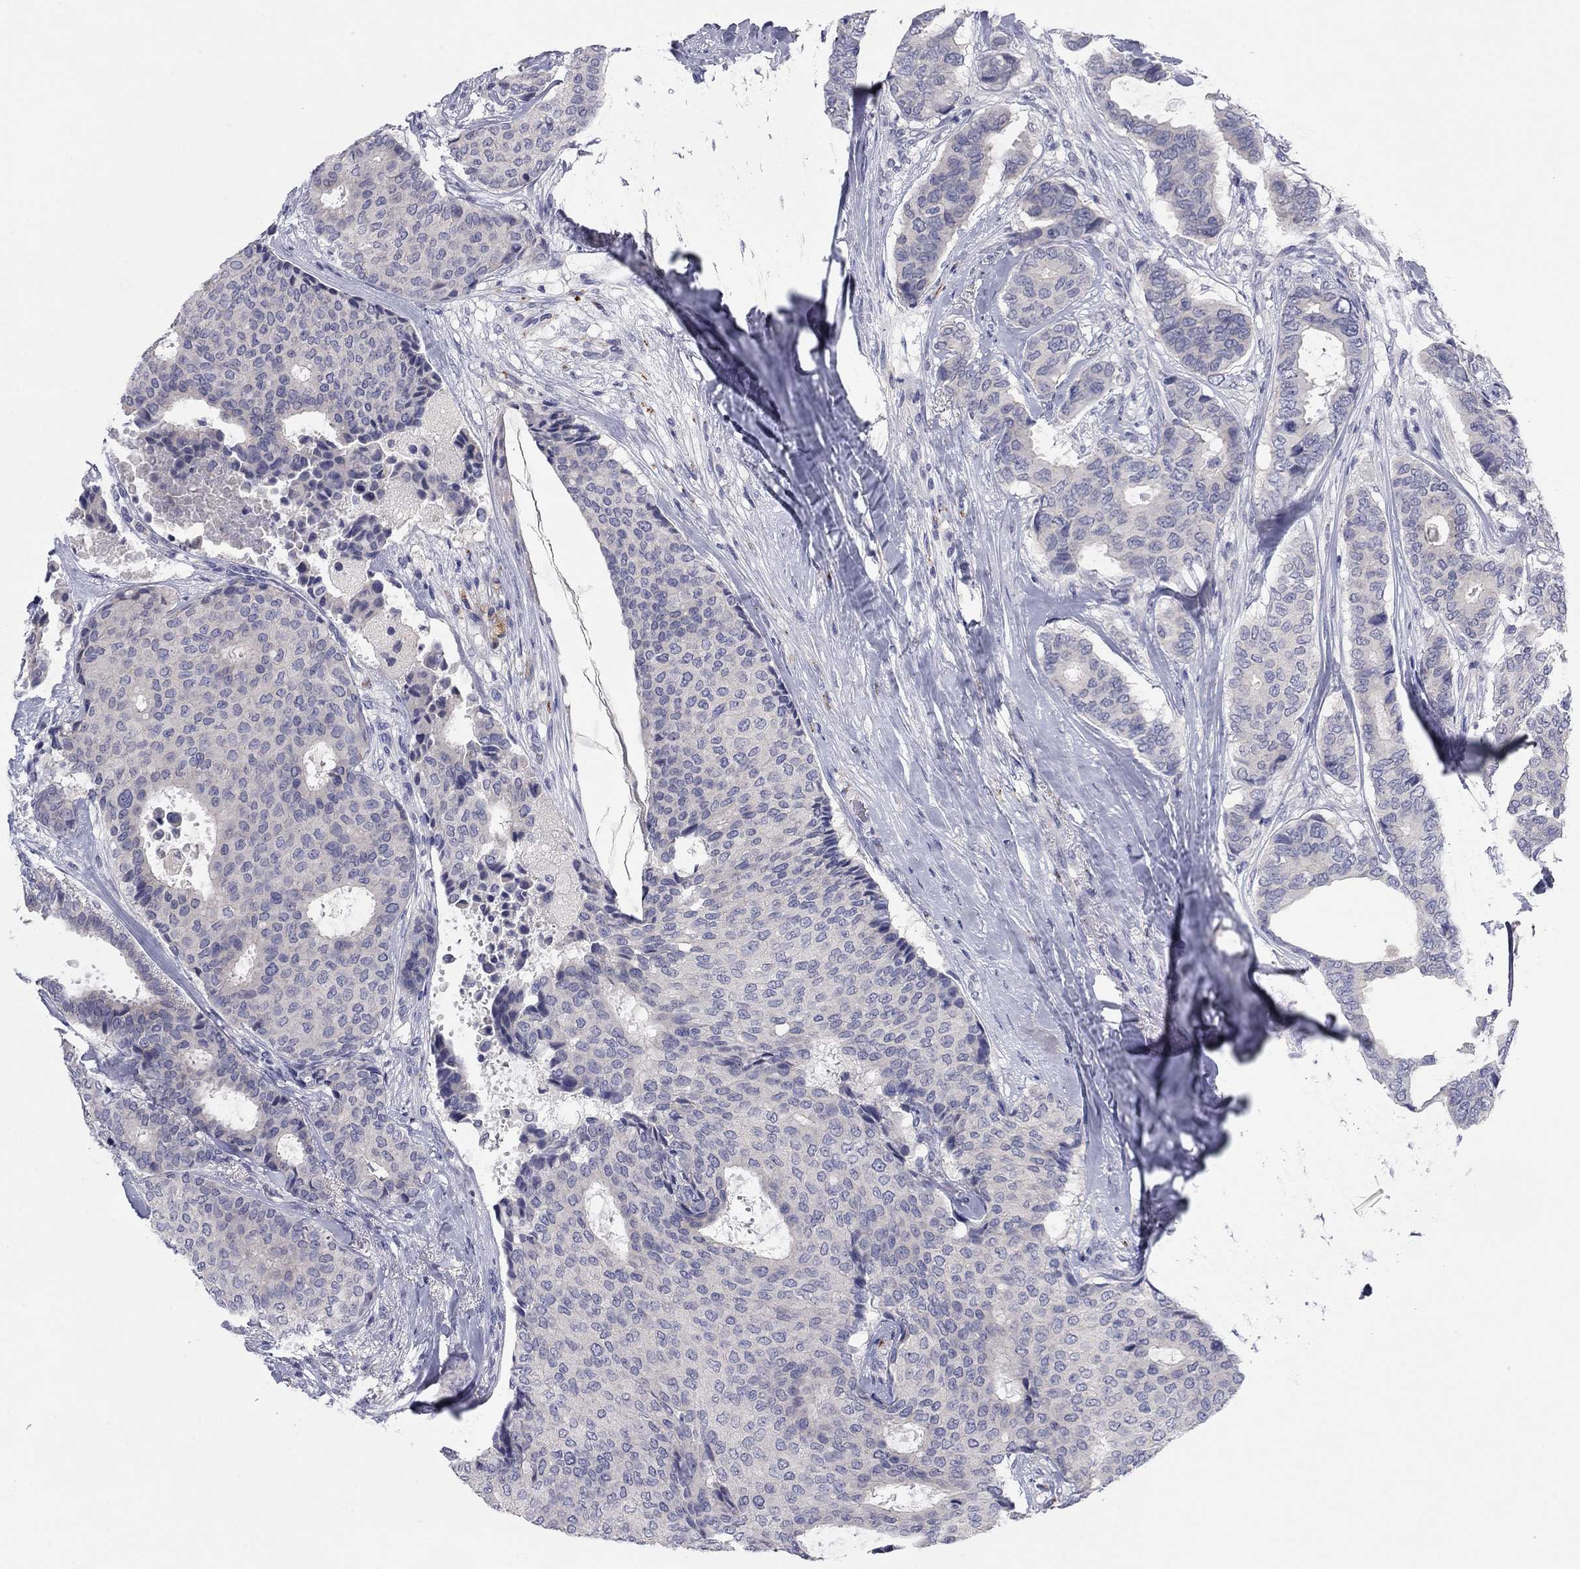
{"staining": {"intensity": "negative", "quantity": "none", "location": "none"}, "tissue": "breast cancer", "cell_type": "Tumor cells", "image_type": "cancer", "snomed": [{"axis": "morphology", "description": "Duct carcinoma"}, {"axis": "topography", "description": "Breast"}], "caption": "DAB (3,3'-diaminobenzidine) immunohistochemical staining of human breast cancer (invasive ductal carcinoma) reveals no significant staining in tumor cells.", "gene": "CNTNAP4", "patient": {"sex": "female", "age": 75}}